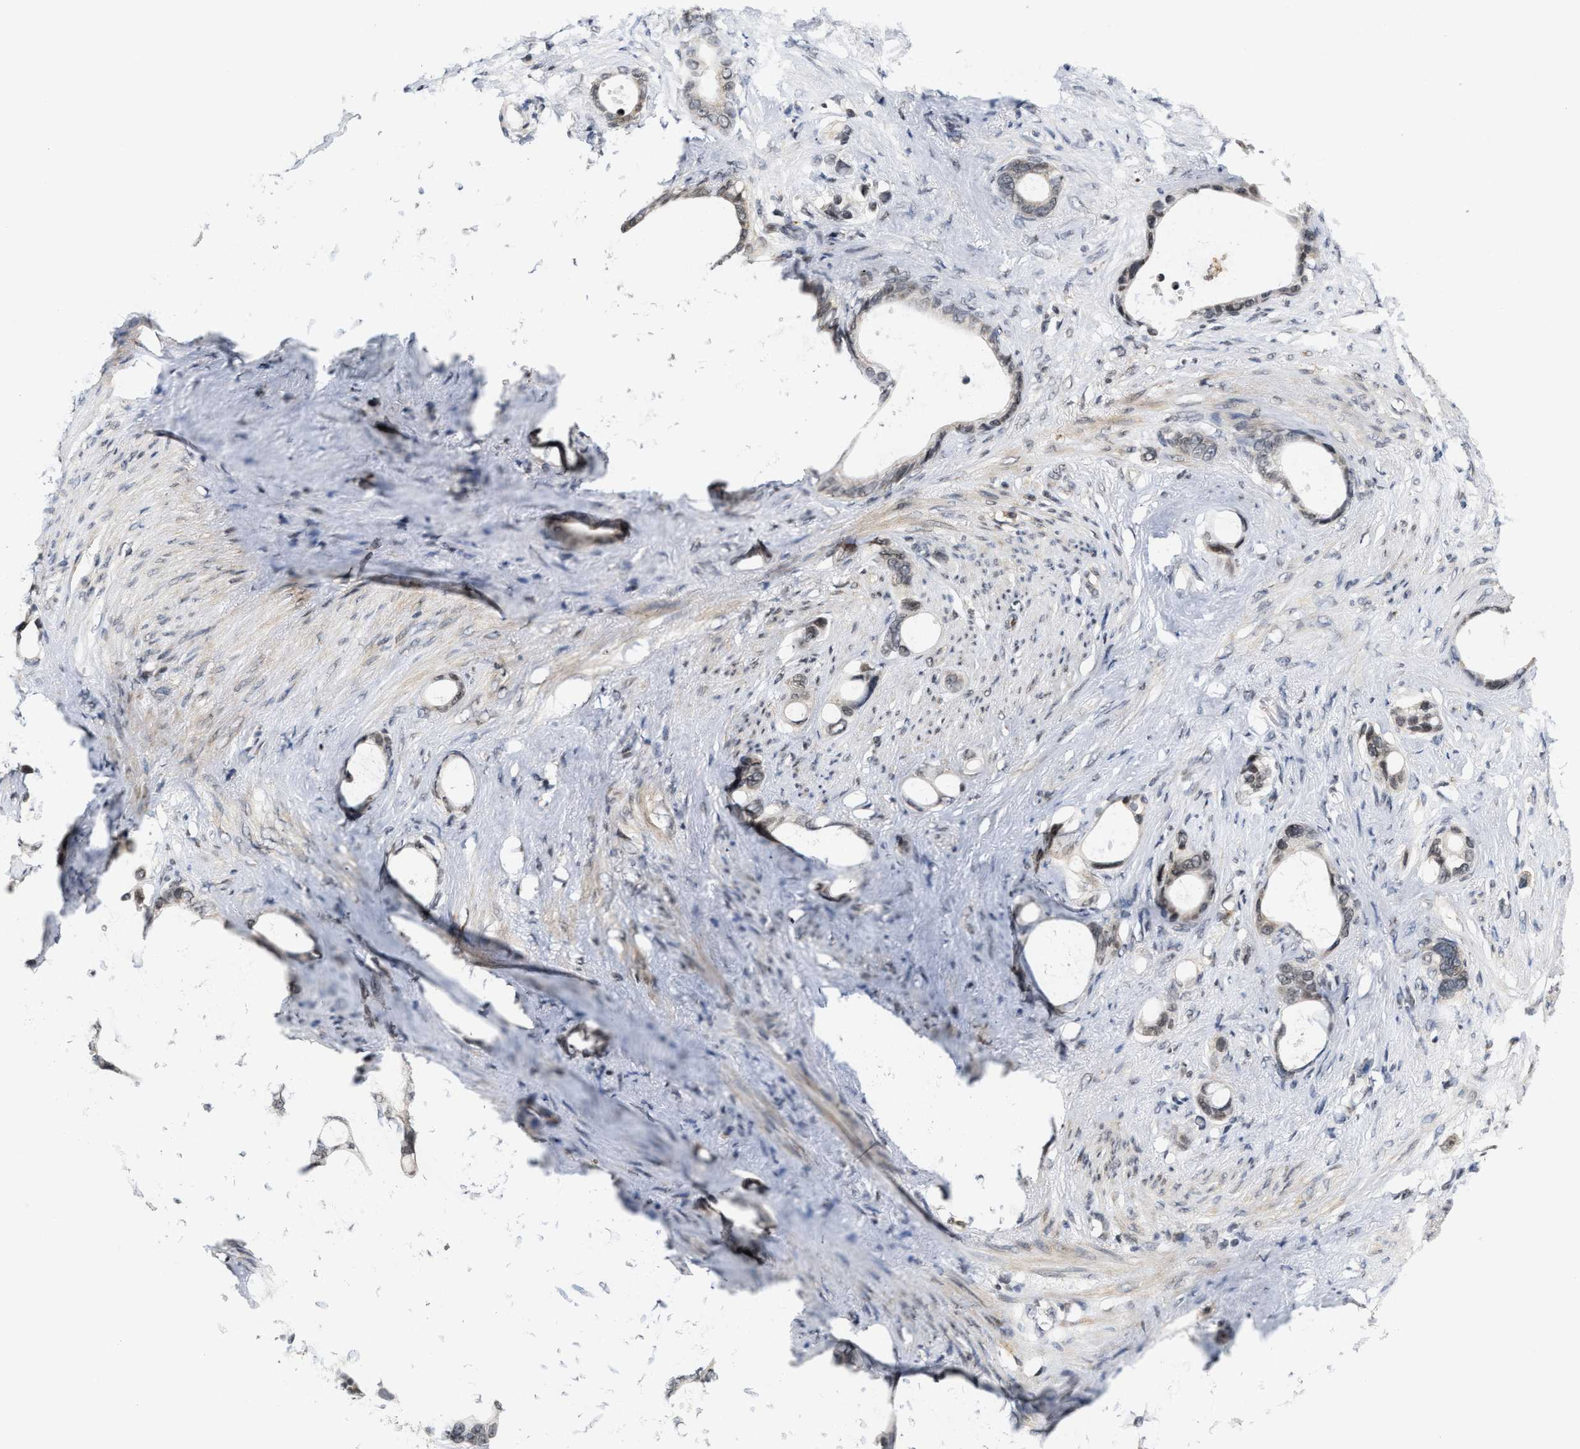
{"staining": {"intensity": "weak", "quantity": ">75%", "location": "nuclear"}, "tissue": "stomach cancer", "cell_type": "Tumor cells", "image_type": "cancer", "snomed": [{"axis": "morphology", "description": "Adenocarcinoma, NOS"}, {"axis": "topography", "description": "Stomach"}], "caption": "Weak nuclear protein positivity is appreciated in approximately >75% of tumor cells in adenocarcinoma (stomach).", "gene": "ANKRD6", "patient": {"sex": "female", "age": 75}}